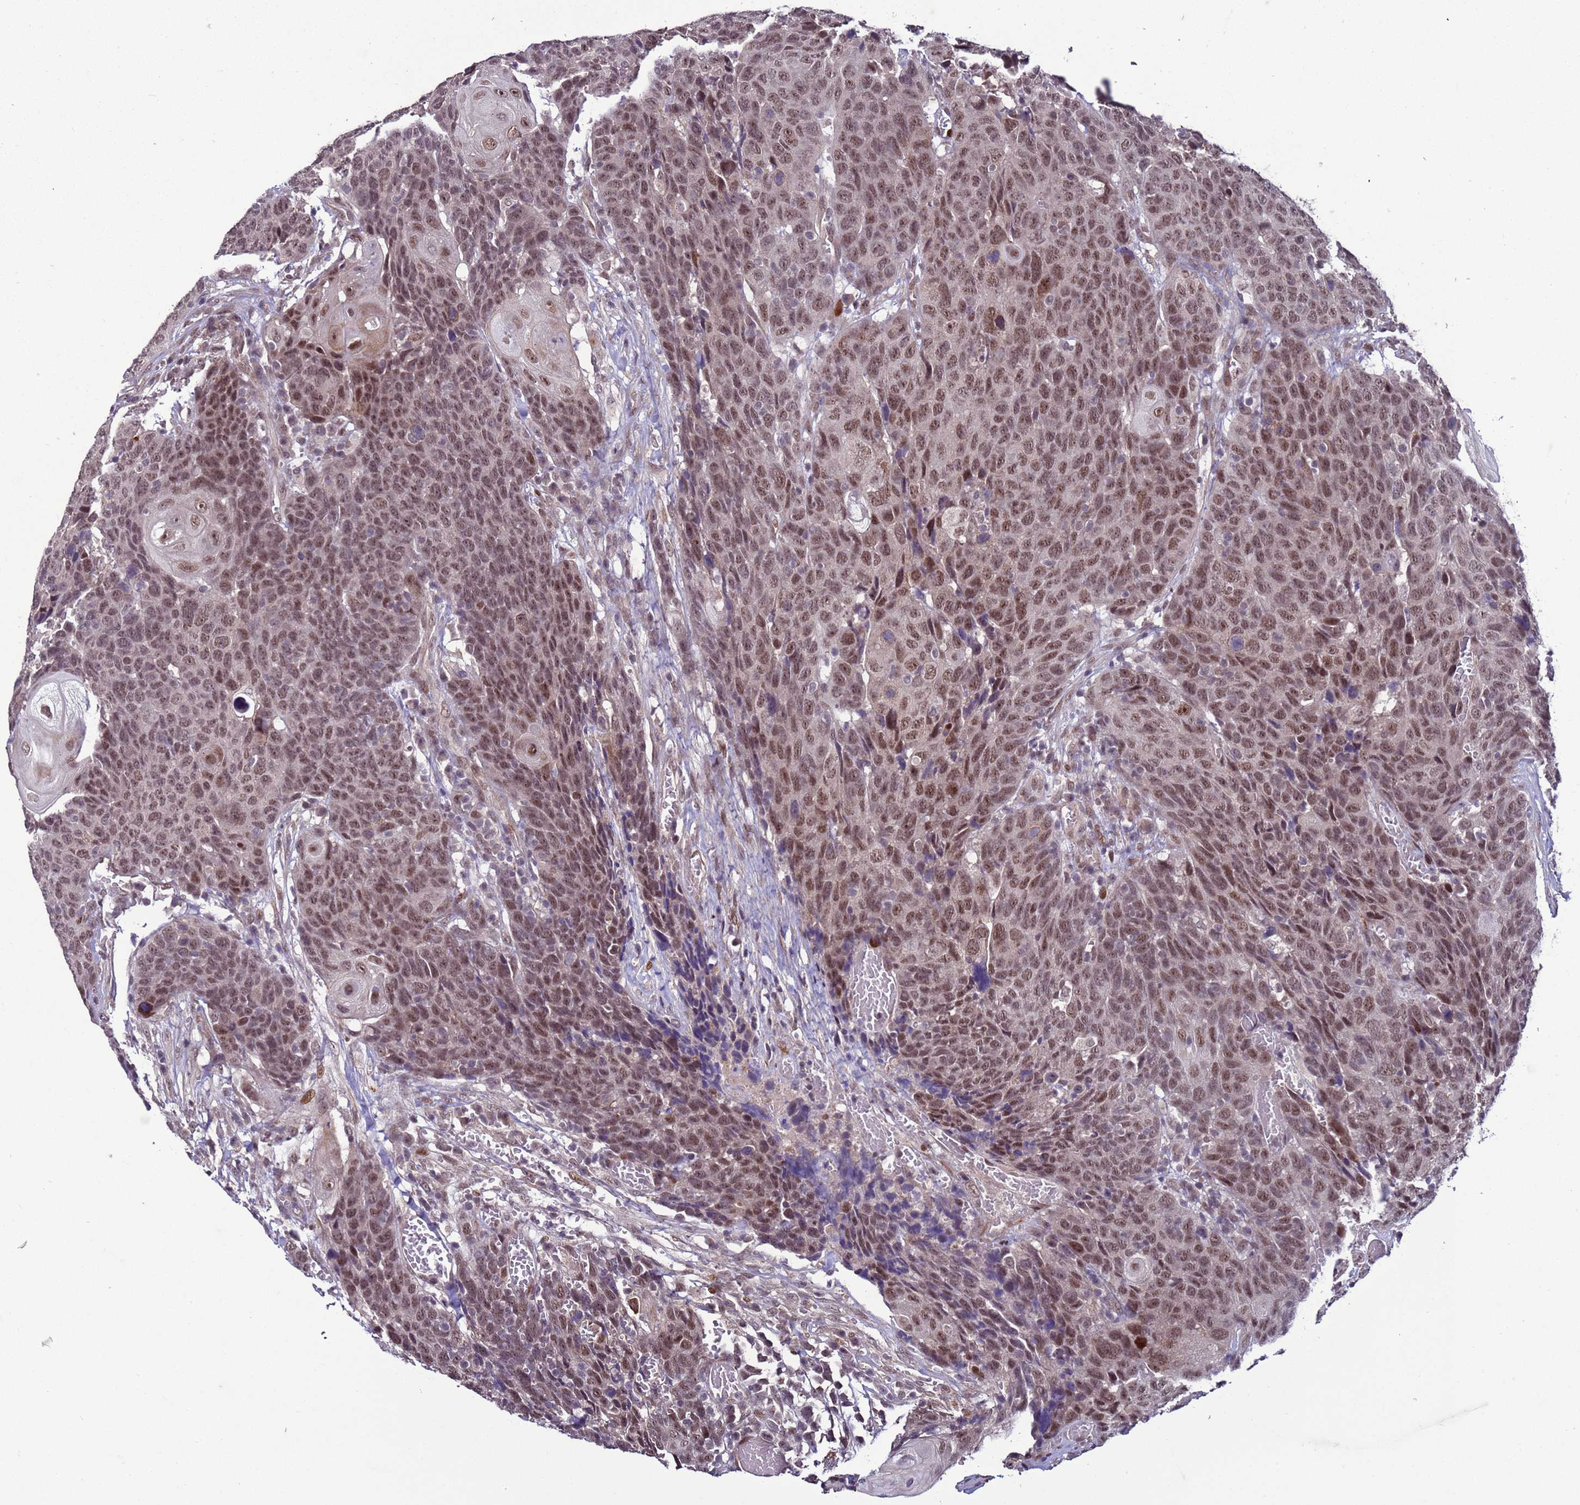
{"staining": {"intensity": "moderate", "quantity": ">75%", "location": "nuclear"}, "tissue": "head and neck cancer", "cell_type": "Tumor cells", "image_type": "cancer", "snomed": [{"axis": "morphology", "description": "Squamous cell carcinoma, NOS"}, {"axis": "topography", "description": "Head-Neck"}], "caption": "IHC staining of head and neck squamous cell carcinoma, which shows medium levels of moderate nuclear staining in approximately >75% of tumor cells indicating moderate nuclear protein staining. The staining was performed using DAB (brown) for protein detection and nuclei were counterstained in hematoxylin (blue).", "gene": "SHC3", "patient": {"sex": "male", "age": 66}}